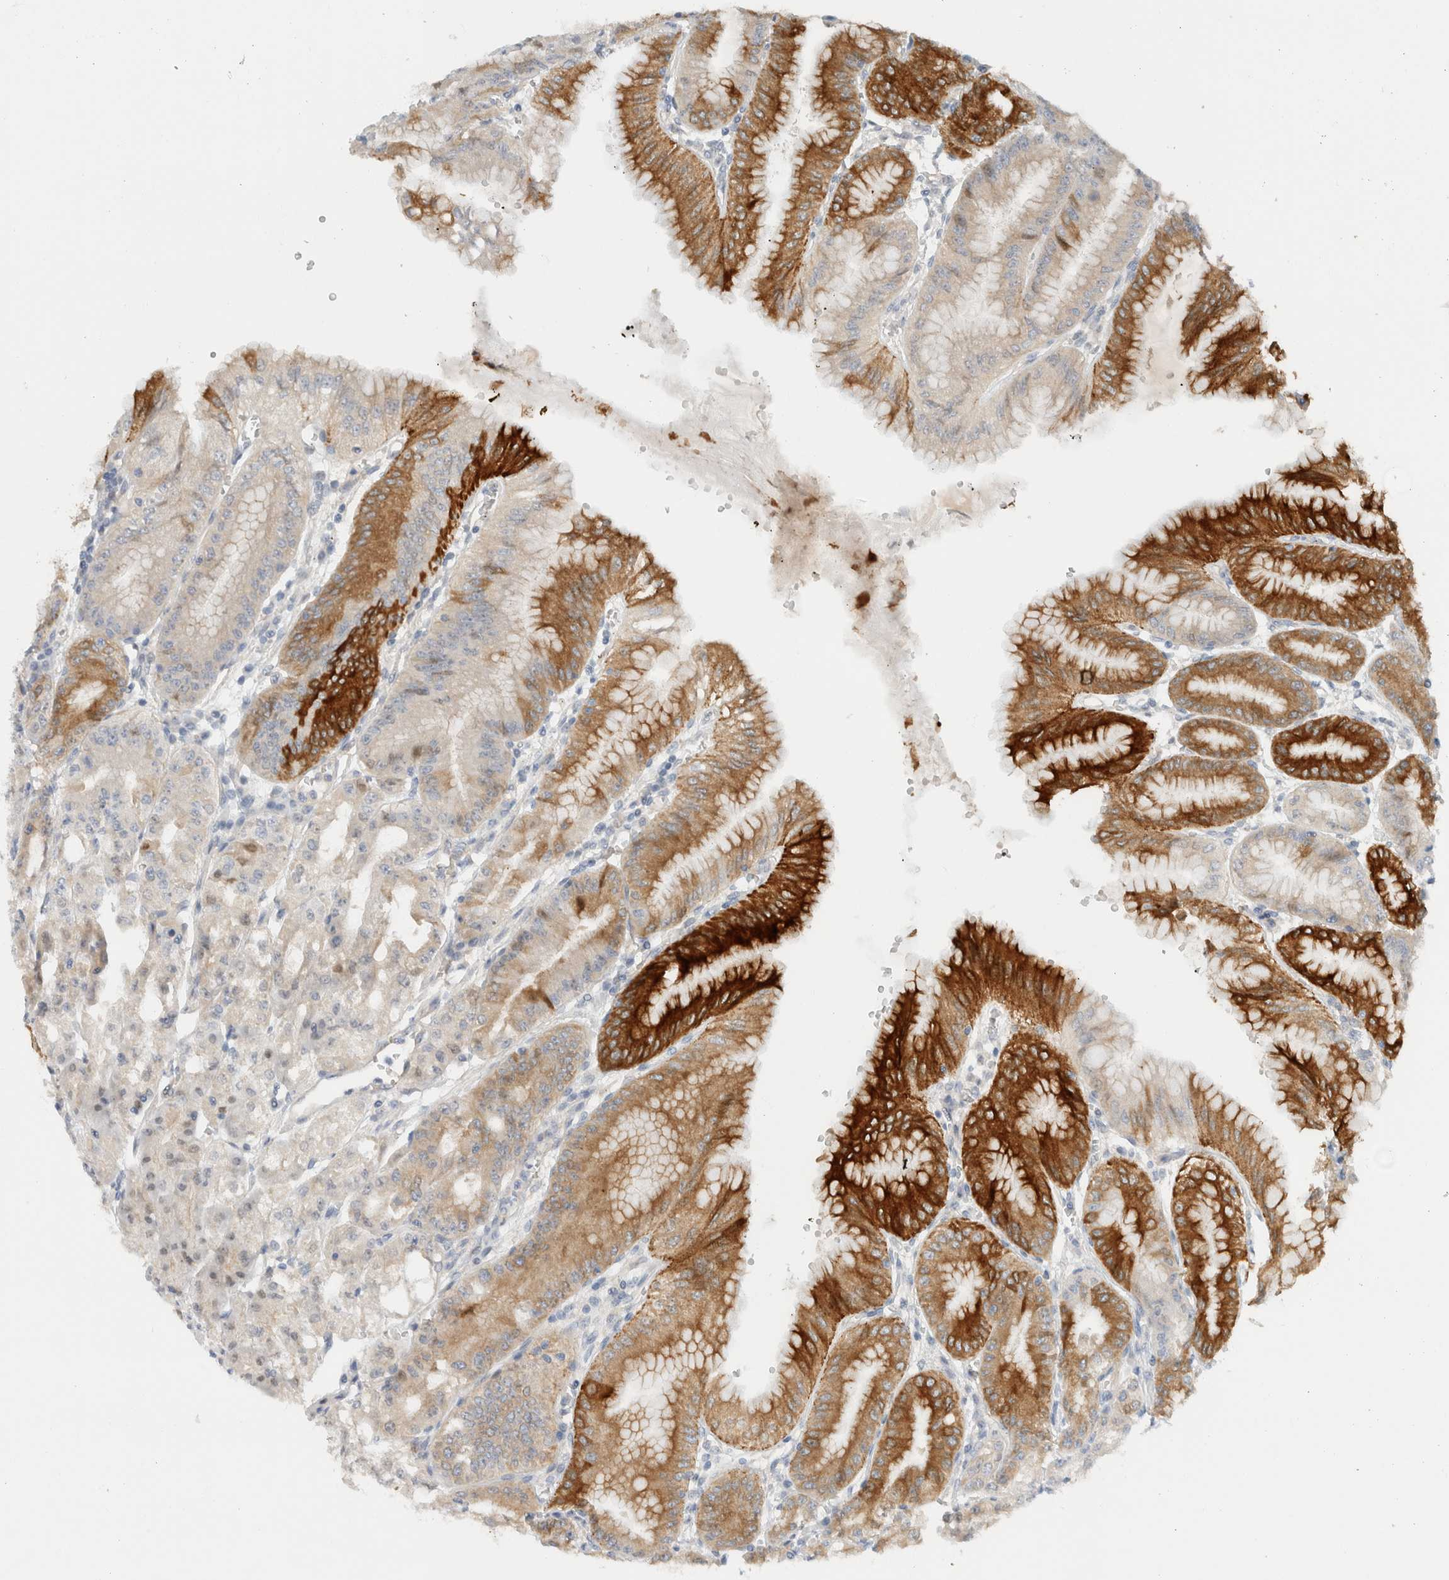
{"staining": {"intensity": "strong", "quantity": "25%-75%", "location": "cytoplasmic/membranous"}, "tissue": "stomach", "cell_type": "Glandular cells", "image_type": "normal", "snomed": [{"axis": "morphology", "description": "Normal tissue, NOS"}, {"axis": "topography", "description": "Stomach, lower"}], "caption": "Immunohistochemistry staining of normal stomach, which shows high levels of strong cytoplasmic/membranous expression in about 25%-75% of glandular cells indicating strong cytoplasmic/membranous protein positivity. The staining was performed using DAB (brown) for protein detection and nuclei were counterstained in hematoxylin (blue).", "gene": "SDR16C5", "patient": {"sex": "male", "age": 71}}